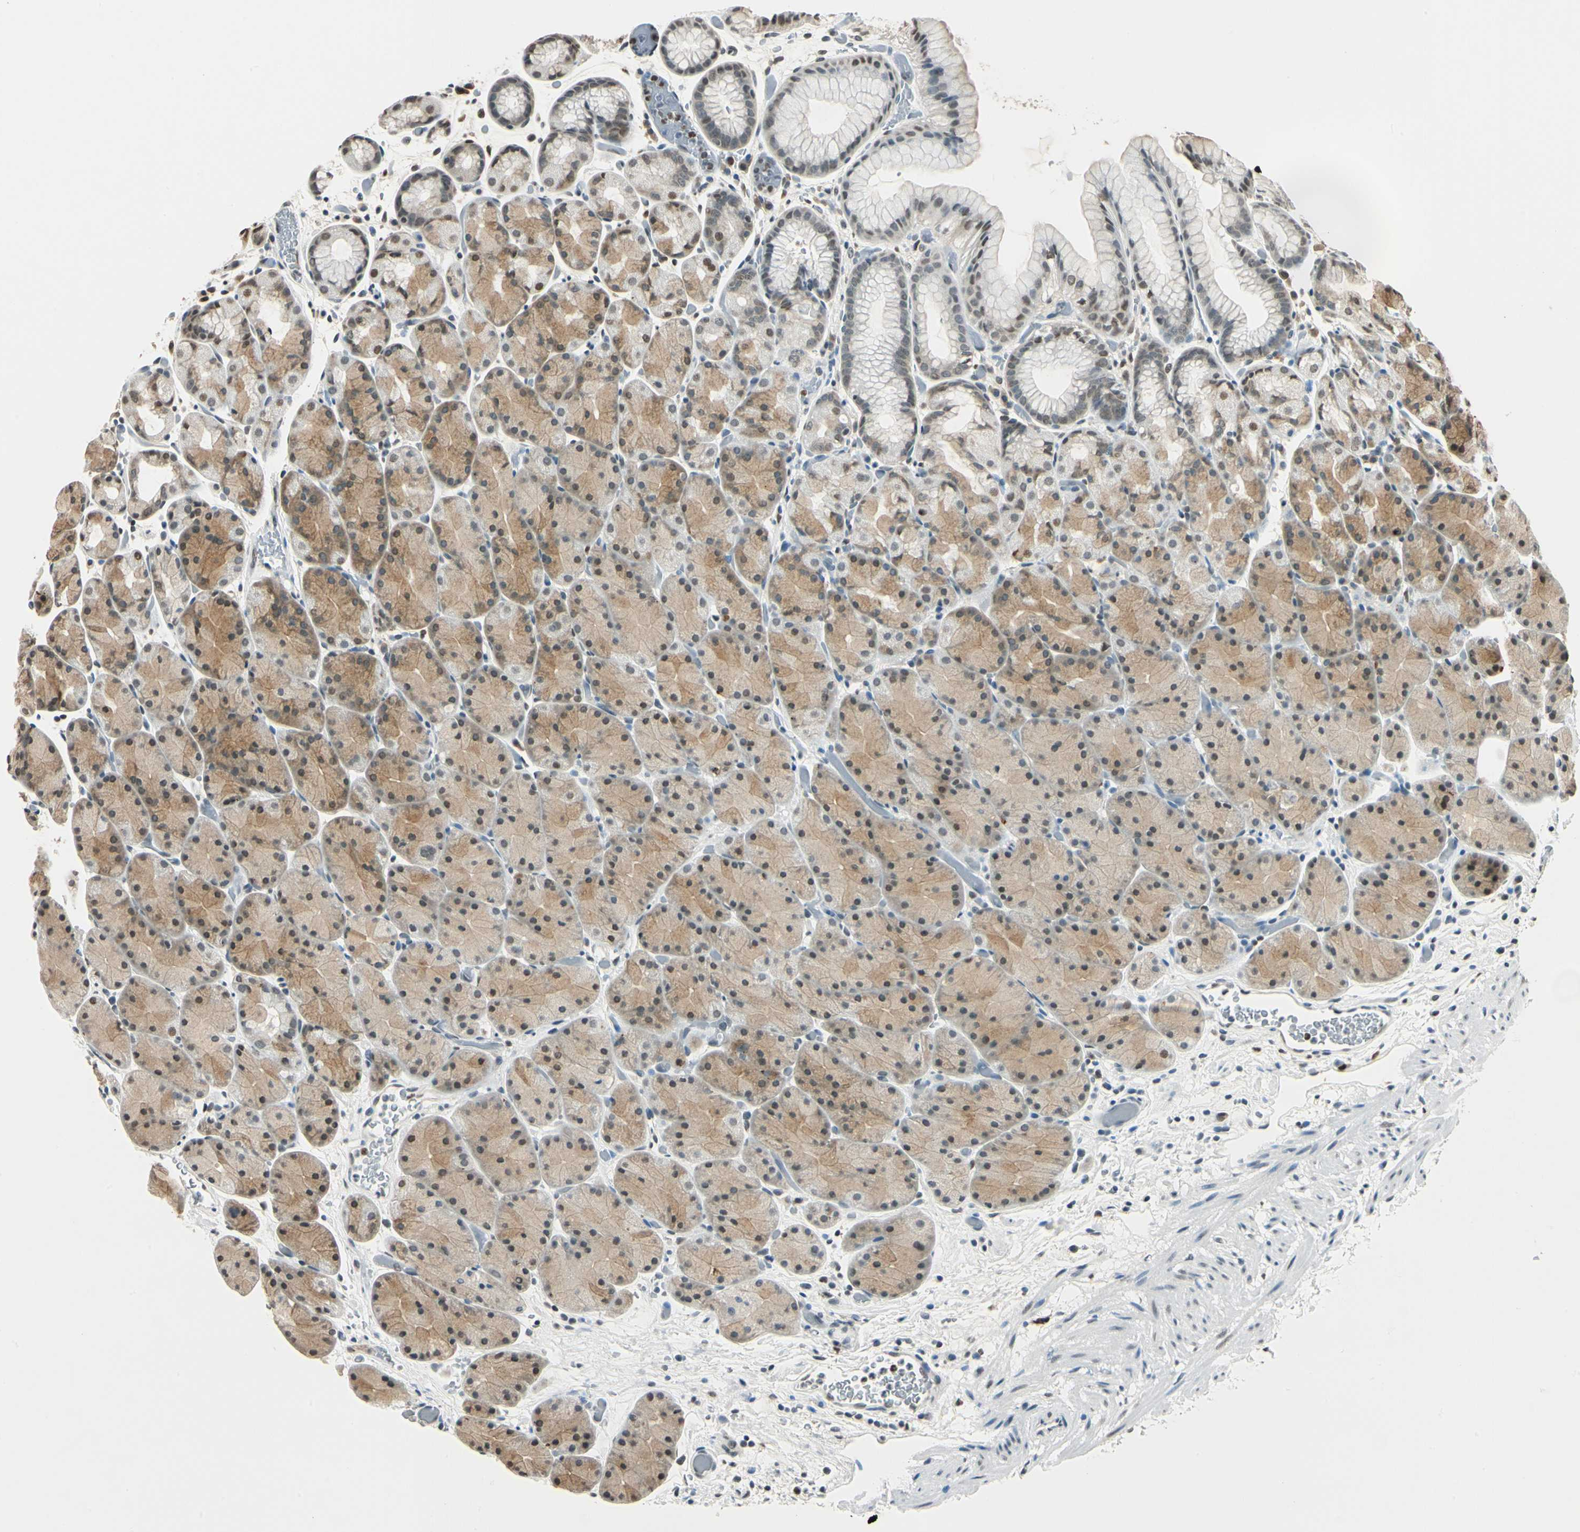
{"staining": {"intensity": "moderate", "quantity": "25%-75%", "location": "cytoplasmic/membranous,nuclear"}, "tissue": "stomach", "cell_type": "Glandular cells", "image_type": "normal", "snomed": [{"axis": "morphology", "description": "Normal tissue, NOS"}, {"axis": "topography", "description": "Stomach, upper"}], "caption": "Protein positivity by immunohistochemistry reveals moderate cytoplasmic/membranous,nuclear positivity in about 25%-75% of glandular cells in normal stomach. (Brightfield microscopy of DAB IHC at high magnification).", "gene": "FANCG", "patient": {"sex": "male", "age": 47}}